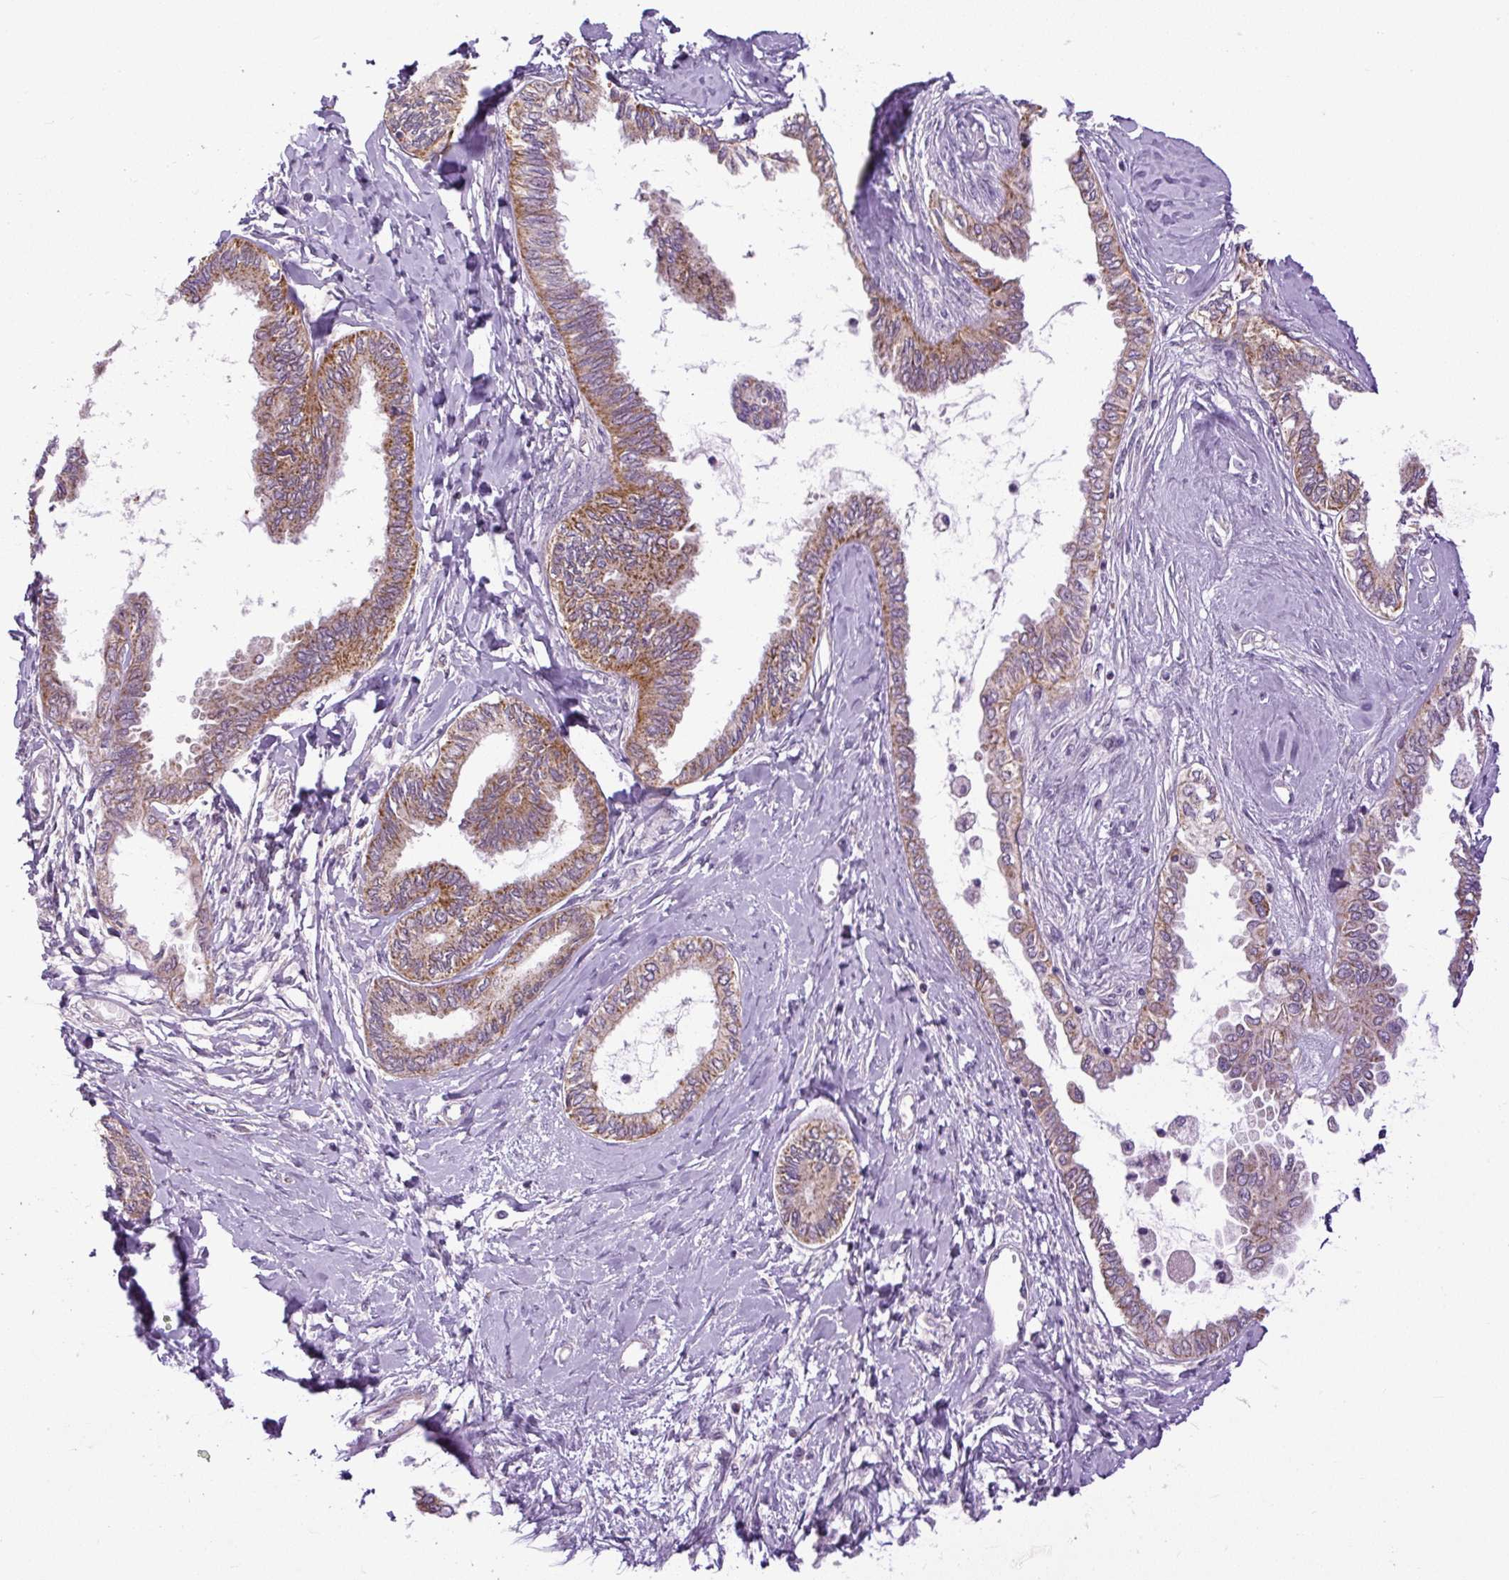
{"staining": {"intensity": "moderate", "quantity": ">75%", "location": "cytoplasmic/membranous"}, "tissue": "ovarian cancer", "cell_type": "Tumor cells", "image_type": "cancer", "snomed": [{"axis": "morphology", "description": "Carcinoma, endometroid"}, {"axis": "topography", "description": "Ovary"}], "caption": "Ovarian endometroid carcinoma was stained to show a protein in brown. There is medium levels of moderate cytoplasmic/membranous positivity in approximately >75% of tumor cells.", "gene": "TM2D3", "patient": {"sex": "female", "age": 70}}